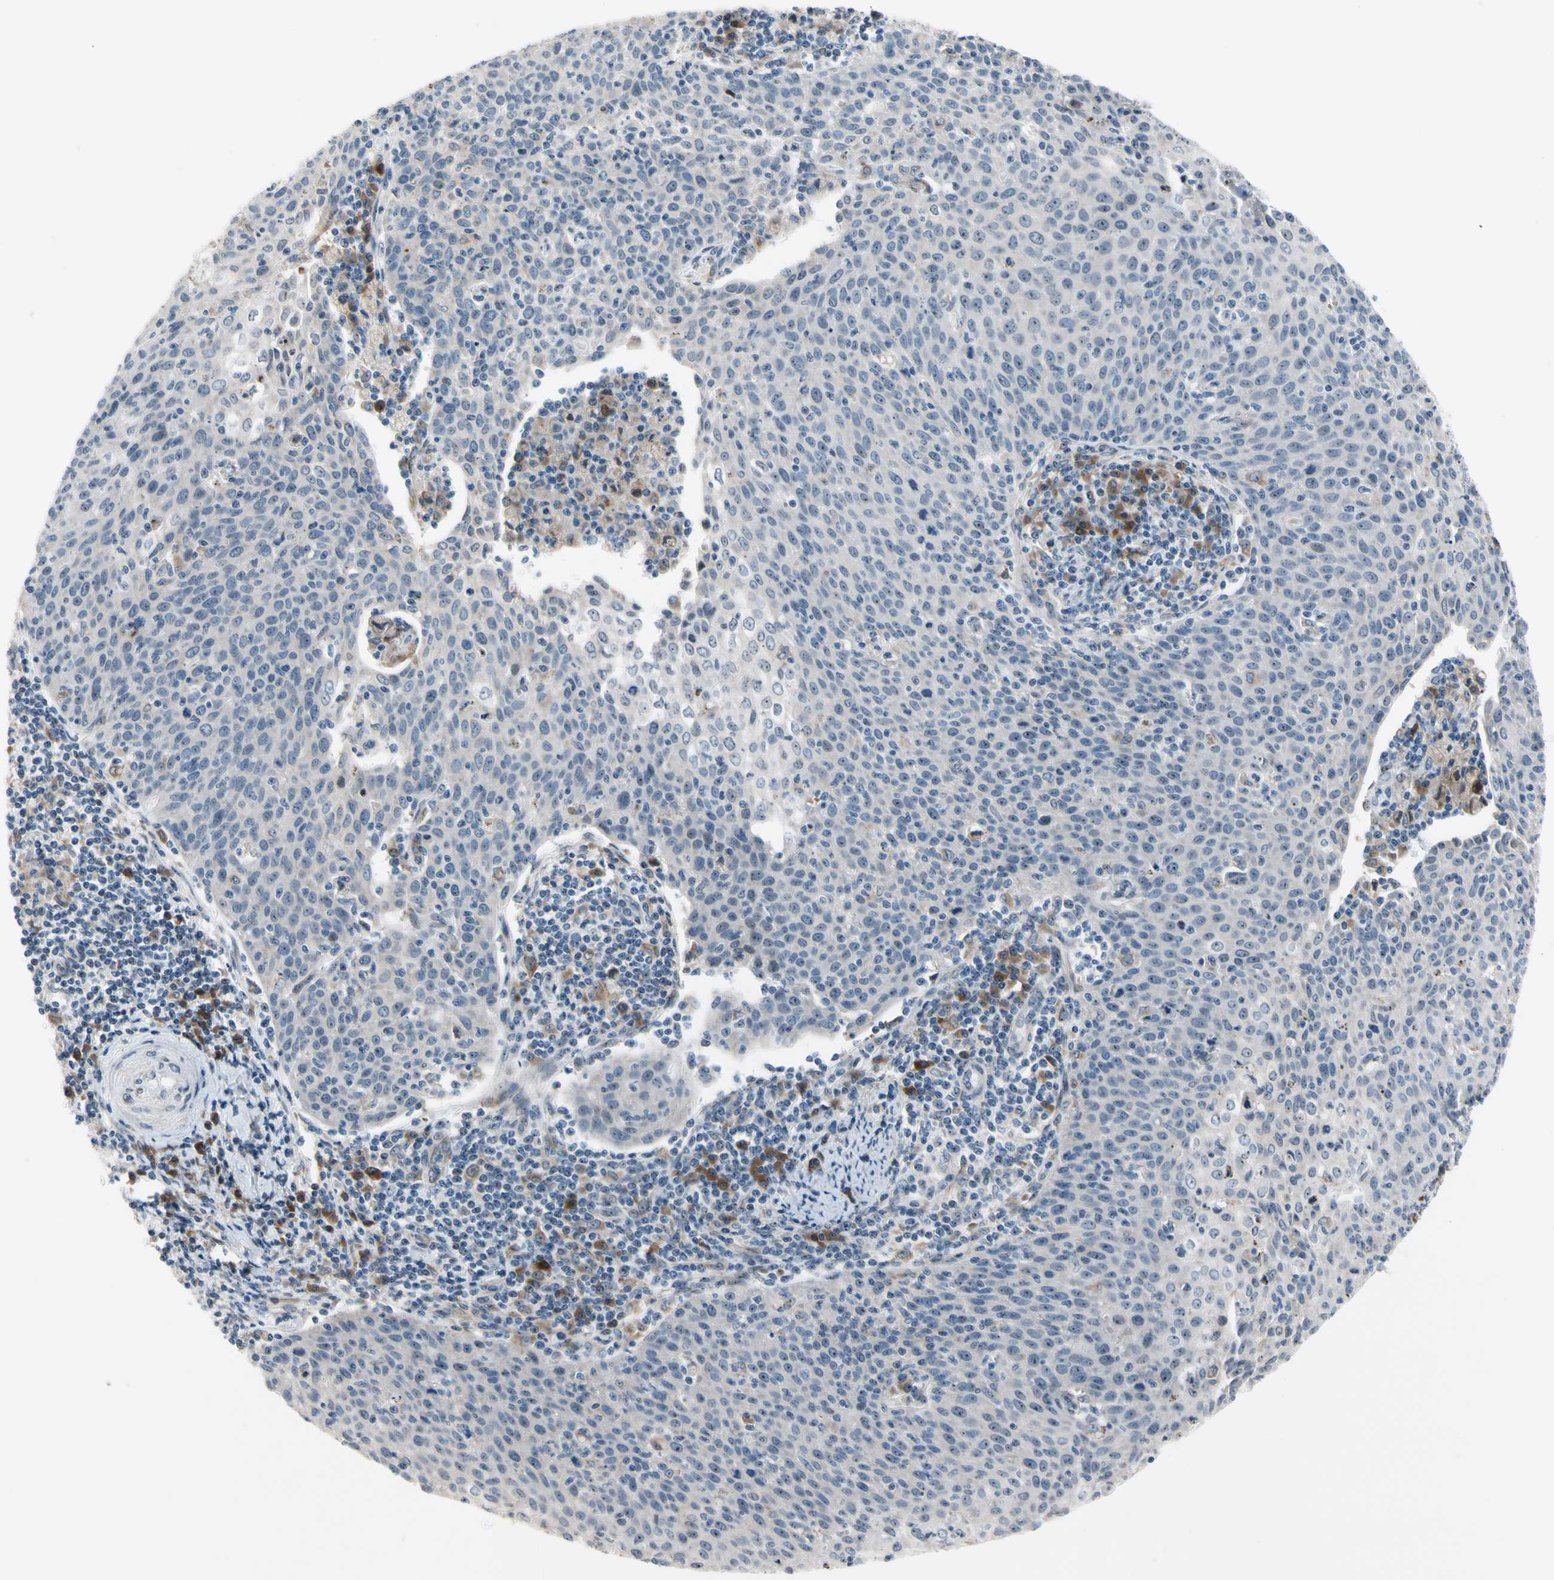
{"staining": {"intensity": "weak", "quantity": "25%-75%", "location": "cytoplasmic/membranous"}, "tissue": "cervical cancer", "cell_type": "Tumor cells", "image_type": "cancer", "snomed": [{"axis": "morphology", "description": "Squamous cell carcinoma, NOS"}, {"axis": "topography", "description": "Cervix"}], "caption": "The immunohistochemical stain shows weak cytoplasmic/membranous positivity in tumor cells of cervical cancer (squamous cell carcinoma) tissue.", "gene": "TMED7", "patient": {"sex": "female", "age": 38}}